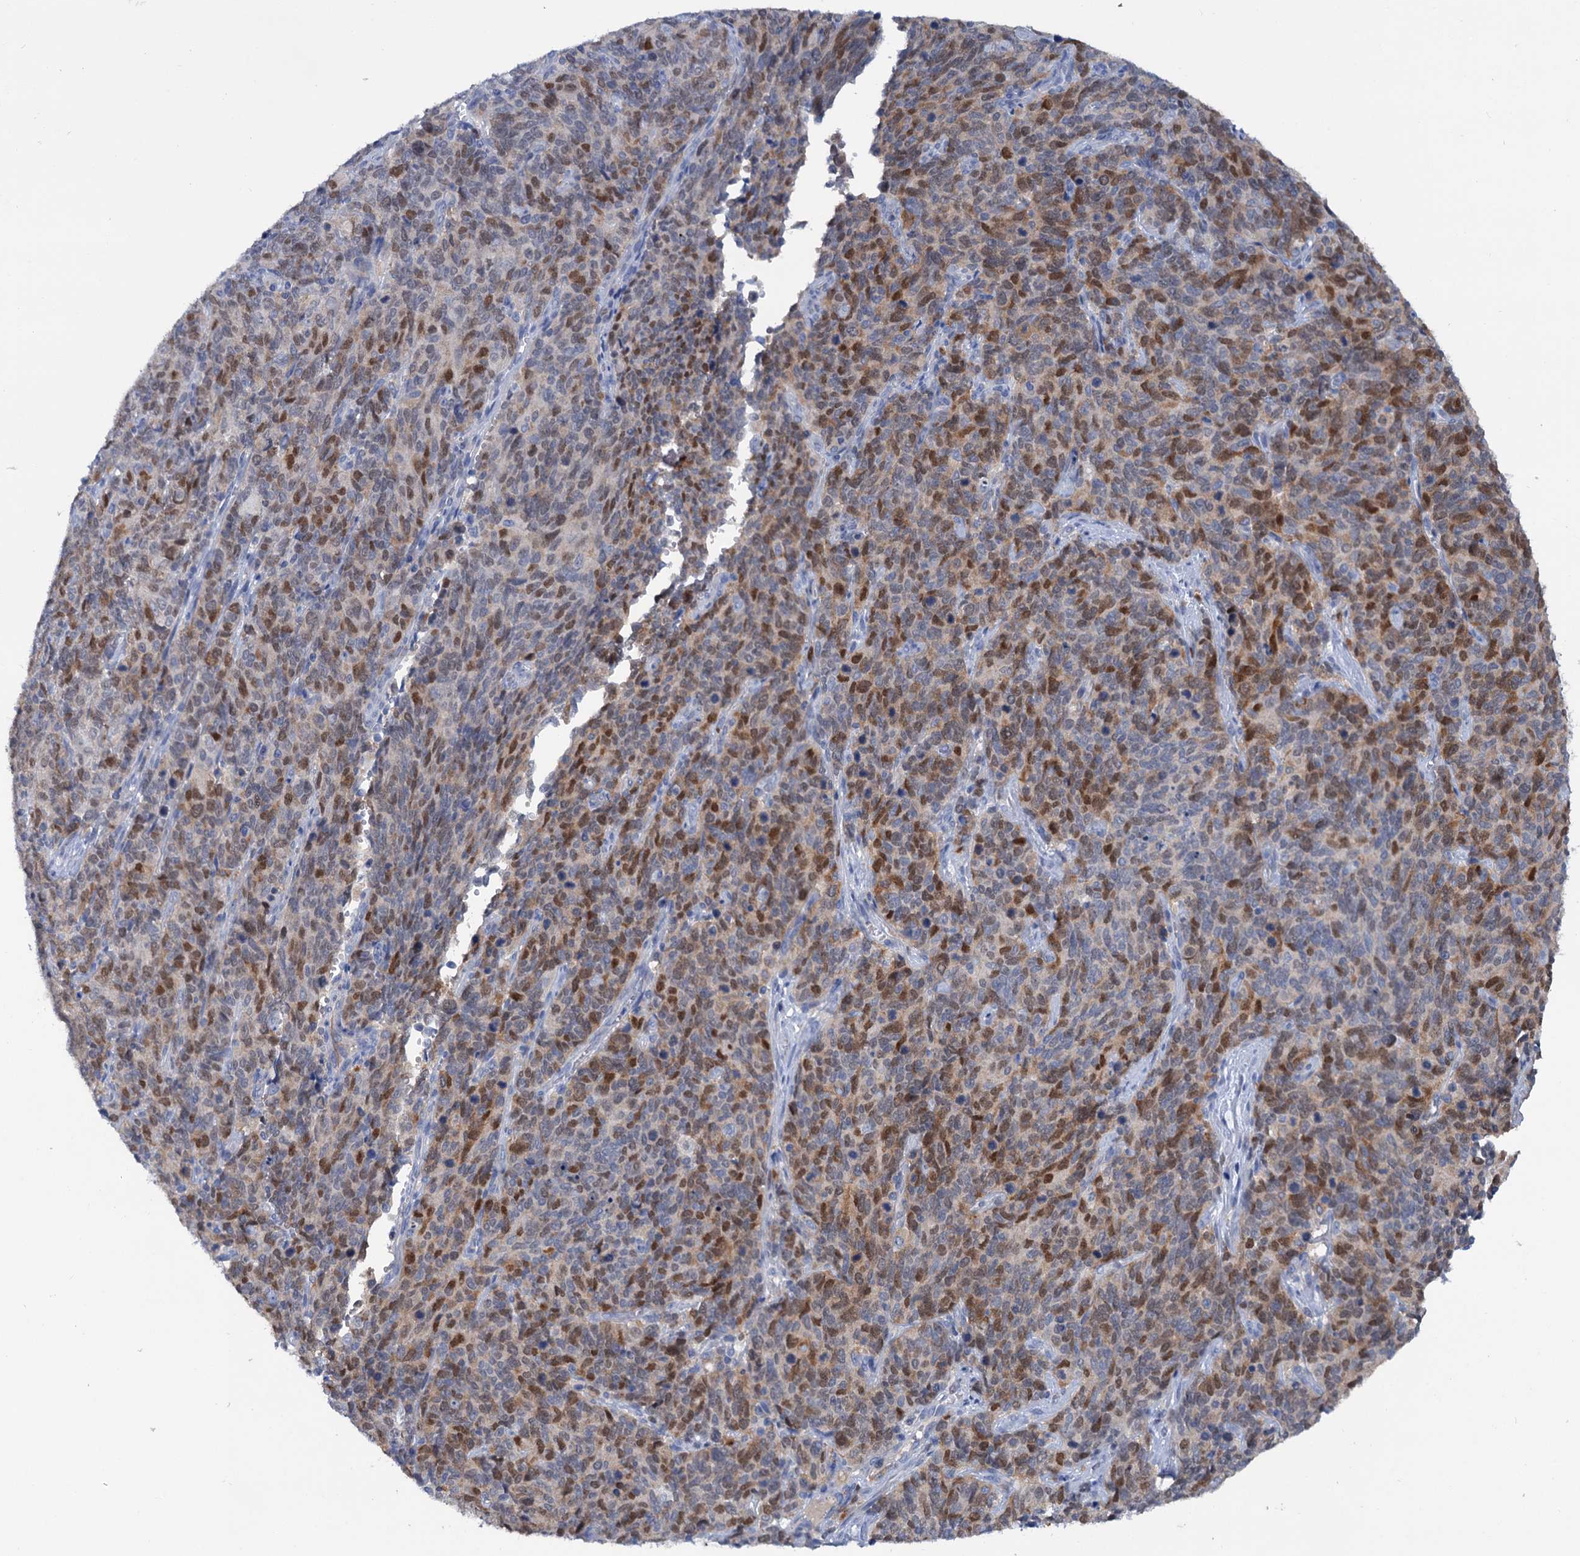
{"staining": {"intensity": "moderate", "quantity": "25%-75%", "location": "nuclear"}, "tissue": "cervical cancer", "cell_type": "Tumor cells", "image_type": "cancer", "snomed": [{"axis": "morphology", "description": "Squamous cell carcinoma, NOS"}, {"axis": "topography", "description": "Cervix"}], "caption": "IHC micrograph of neoplastic tissue: squamous cell carcinoma (cervical) stained using IHC exhibits medium levels of moderate protein expression localized specifically in the nuclear of tumor cells, appearing as a nuclear brown color.", "gene": "FAM111B", "patient": {"sex": "female", "age": 60}}